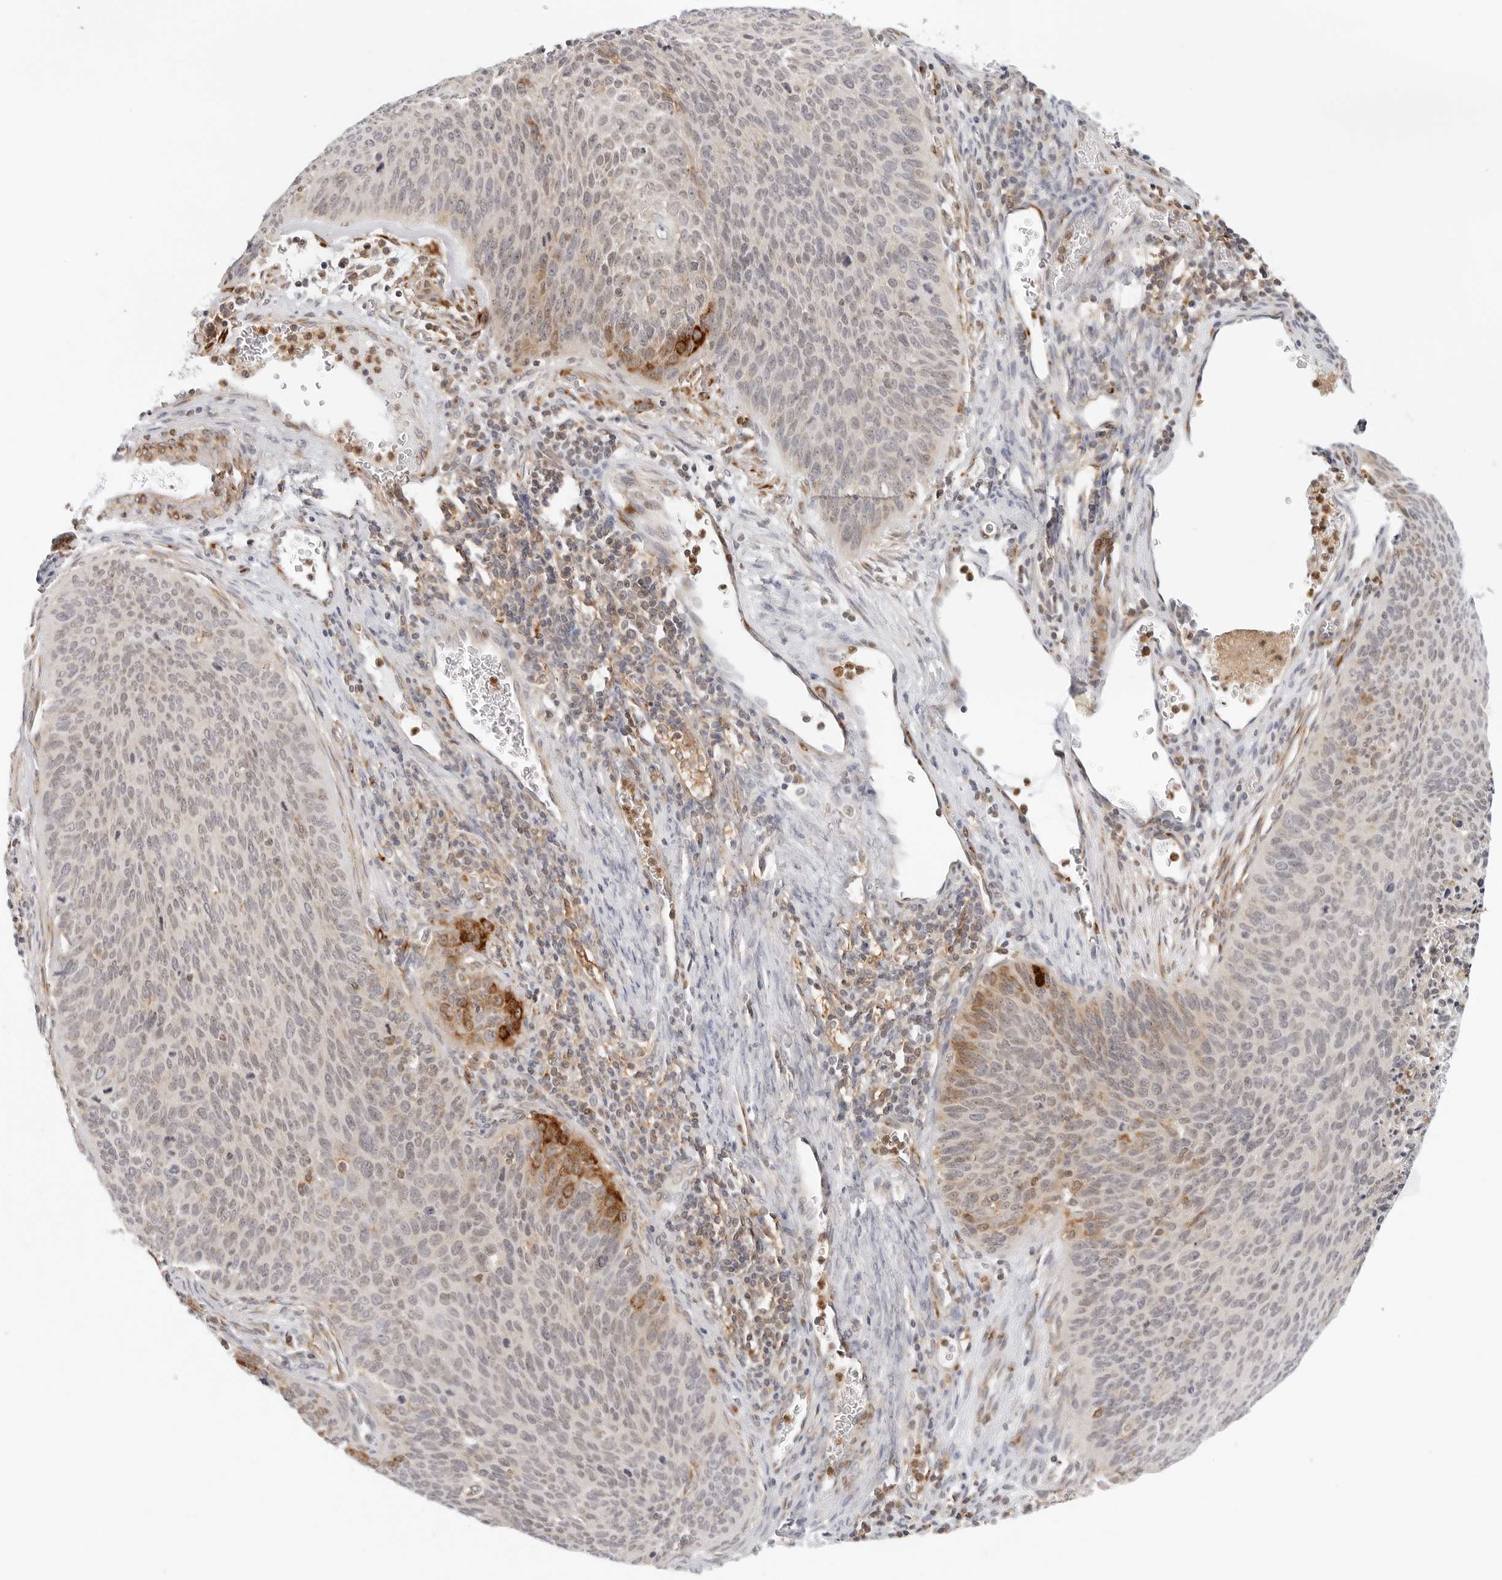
{"staining": {"intensity": "strong", "quantity": "<25%", "location": "cytoplasmic/membranous"}, "tissue": "cervical cancer", "cell_type": "Tumor cells", "image_type": "cancer", "snomed": [{"axis": "morphology", "description": "Squamous cell carcinoma, NOS"}, {"axis": "topography", "description": "Cervix"}], "caption": "Immunohistochemistry histopathology image of neoplastic tissue: human cervical cancer (squamous cell carcinoma) stained using IHC shows medium levels of strong protein expression localized specifically in the cytoplasmic/membranous of tumor cells, appearing as a cytoplasmic/membranous brown color.", "gene": "C1QTNF1", "patient": {"sex": "female", "age": 55}}